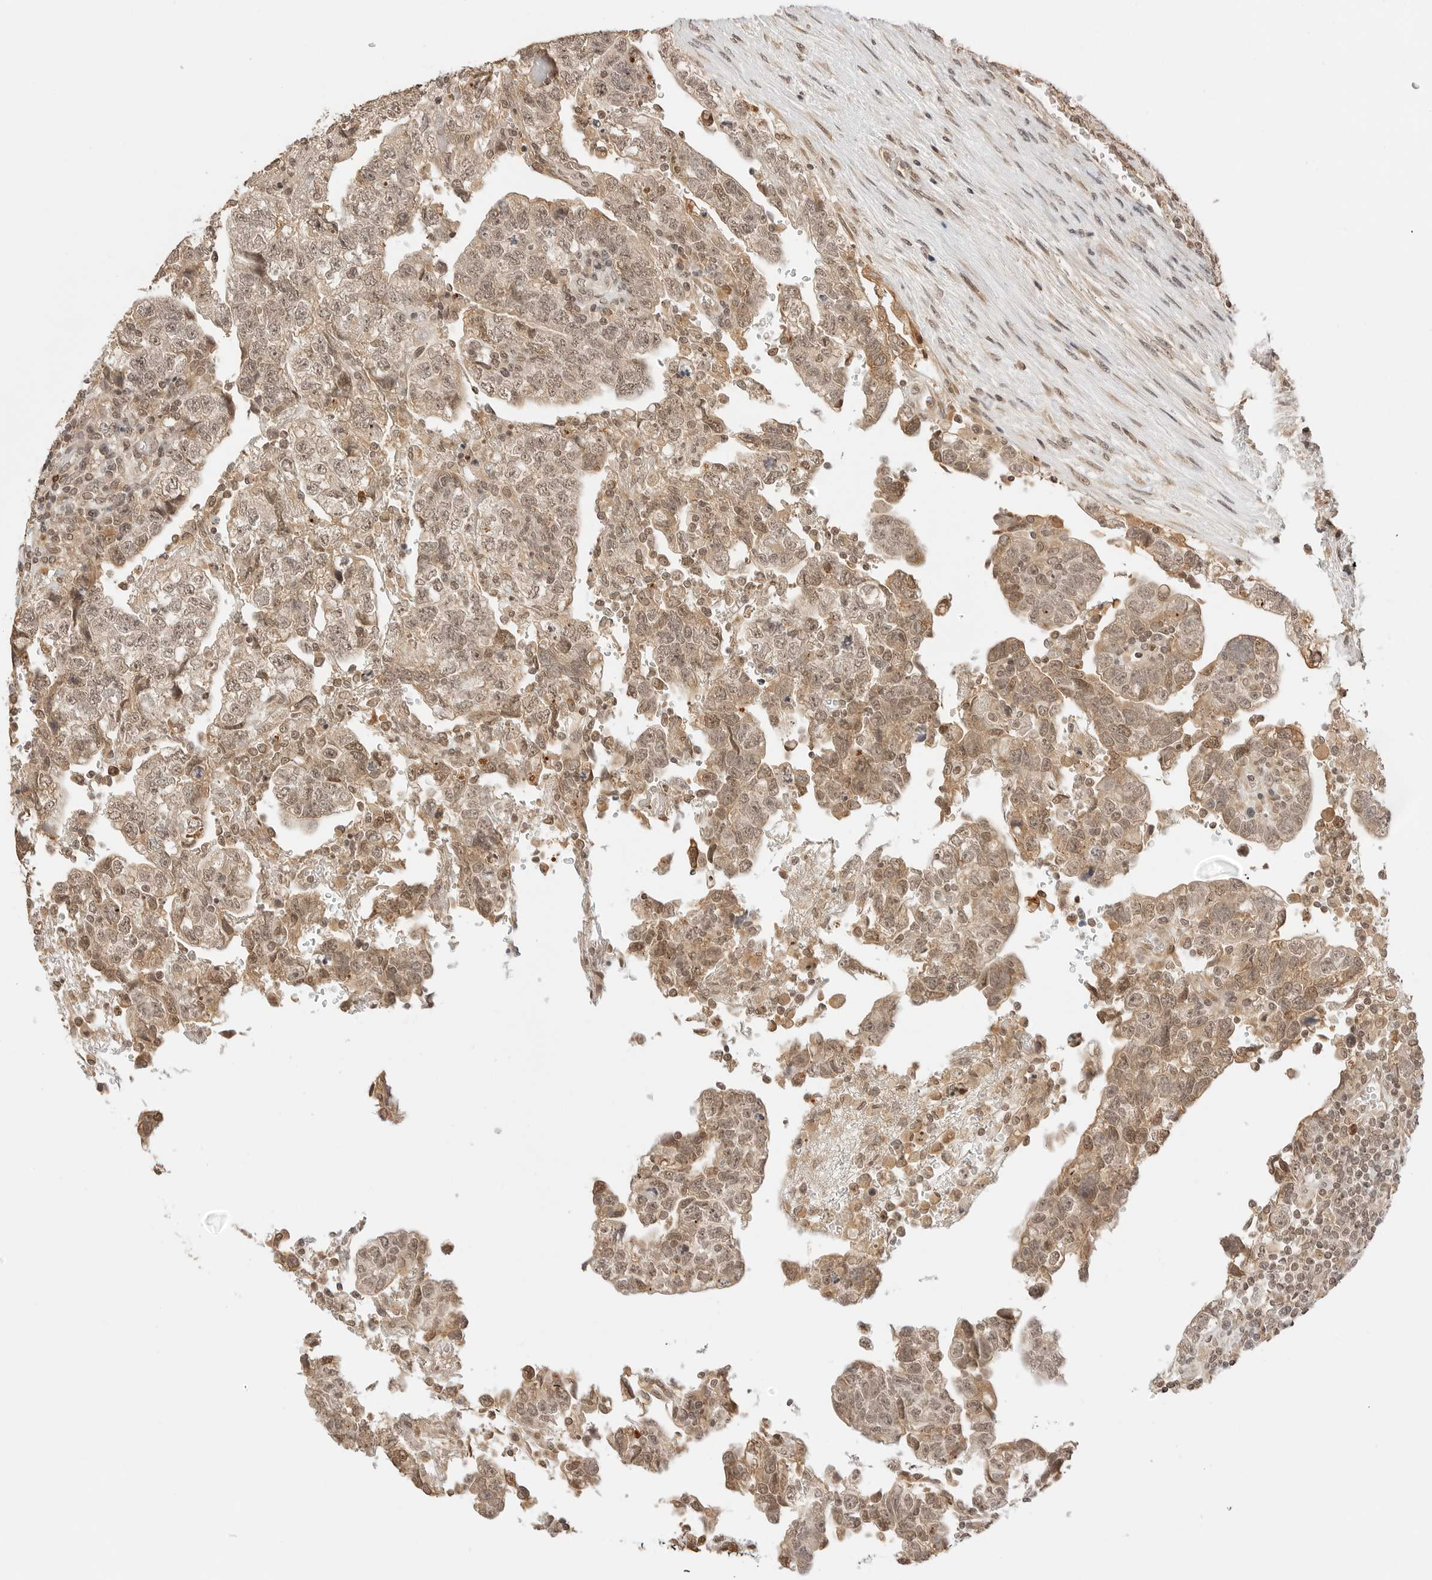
{"staining": {"intensity": "moderate", "quantity": ">75%", "location": "cytoplasmic/membranous,nuclear"}, "tissue": "testis cancer", "cell_type": "Tumor cells", "image_type": "cancer", "snomed": [{"axis": "morphology", "description": "Normal tissue, NOS"}, {"axis": "morphology", "description": "Carcinoma, Embryonal, NOS"}, {"axis": "topography", "description": "Testis"}], "caption": "Immunohistochemistry image of neoplastic tissue: testis cancer (embryonal carcinoma) stained using immunohistochemistry exhibits medium levels of moderate protein expression localized specifically in the cytoplasmic/membranous and nuclear of tumor cells, appearing as a cytoplasmic/membranous and nuclear brown color.", "gene": "SEPTIN4", "patient": {"sex": "male", "age": 36}}